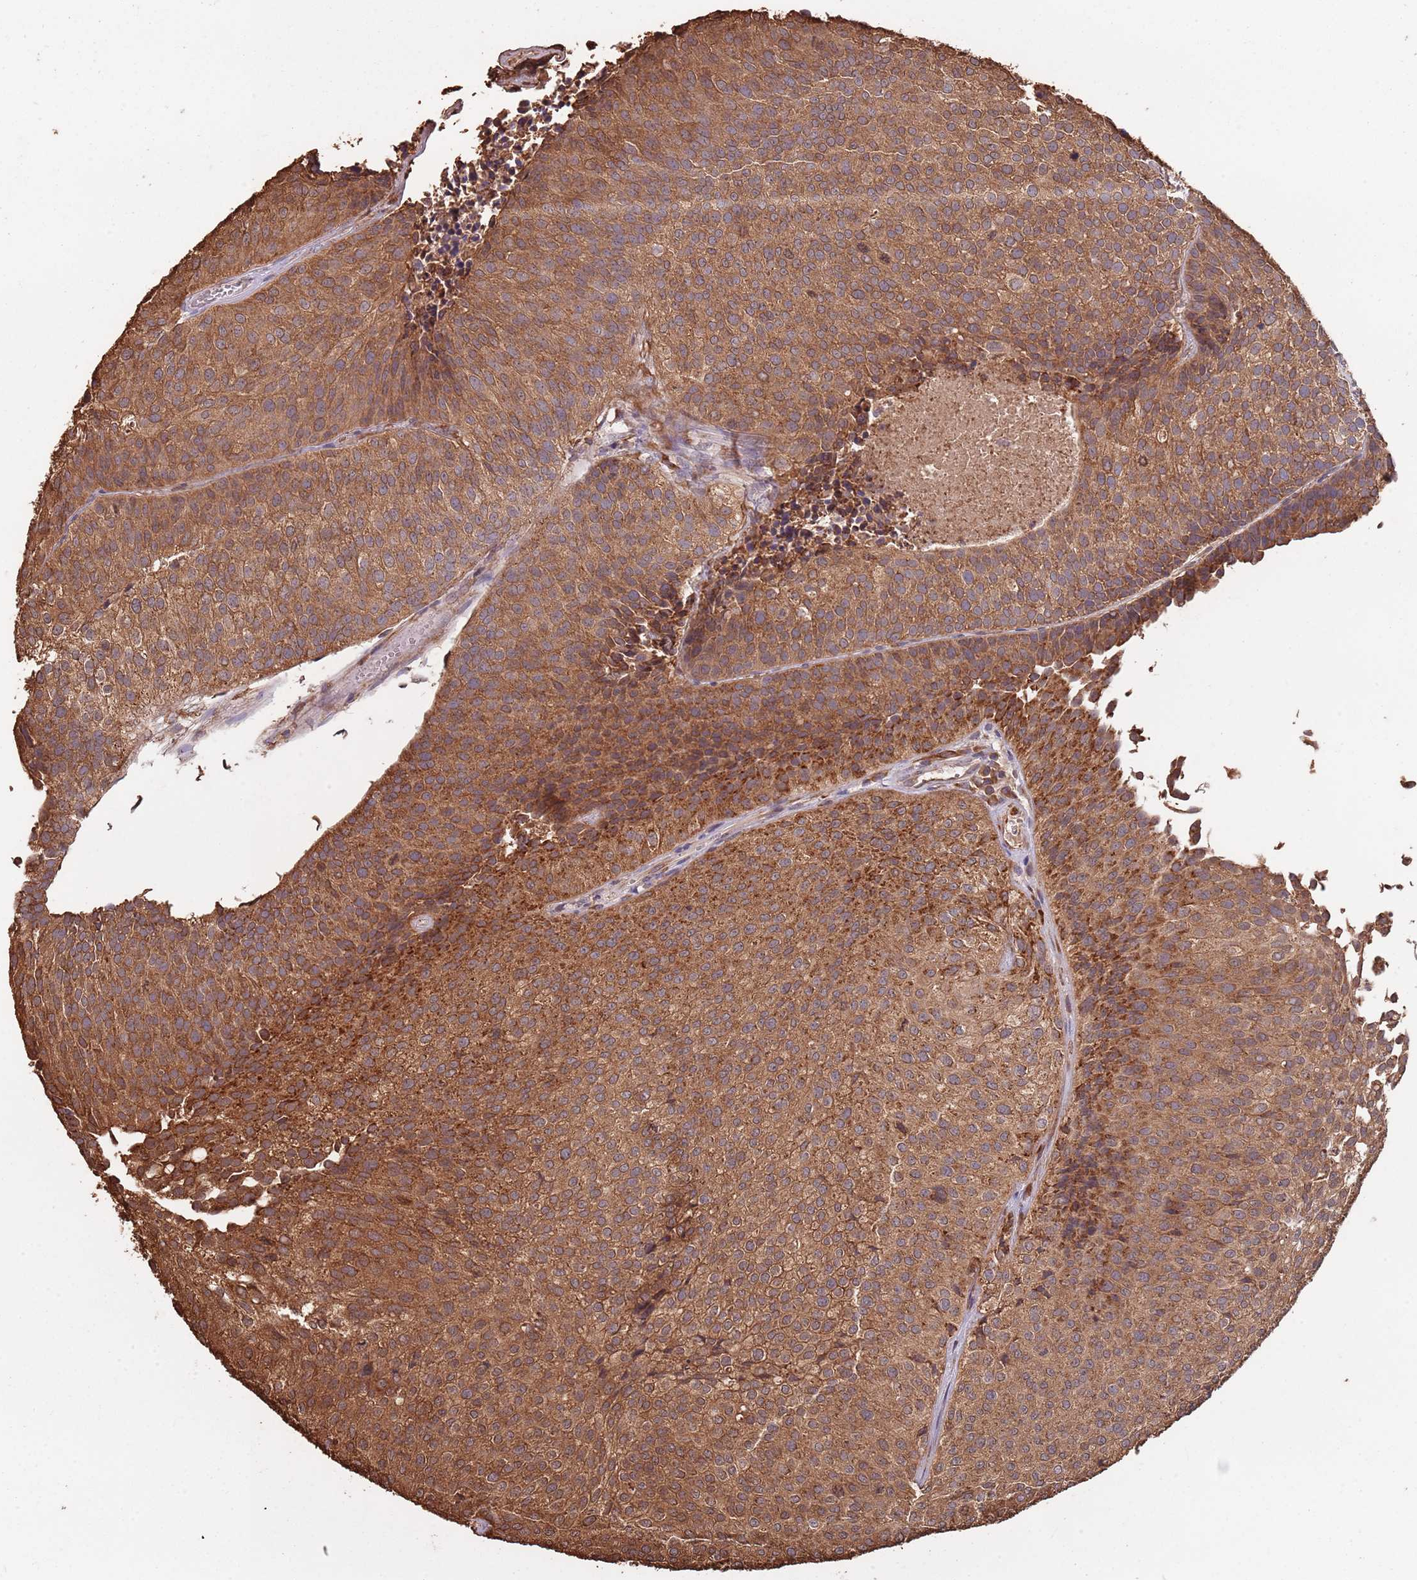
{"staining": {"intensity": "strong", "quantity": ">75%", "location": "cytoplasmic/membranous"}, "tissue": "urothelial cancer", "cell_type": "Tumor cells", "image_type": "cancer", "snomed": [{"axis": "morphology", "description": "Urothelial carcinoma, Low grade"}, {"axis": "topography", "description": "Urinary bladder"}], "caption": "This photomicrograph reveals immunohistochemistry (IHC) staining of human urothelial carcinoma (low-grade), with high strong cytoplasmic/membranous positivity in about >75% of tumor cells.", "gene": "COG4", "patient": {"sex": "male", "age": 84}}